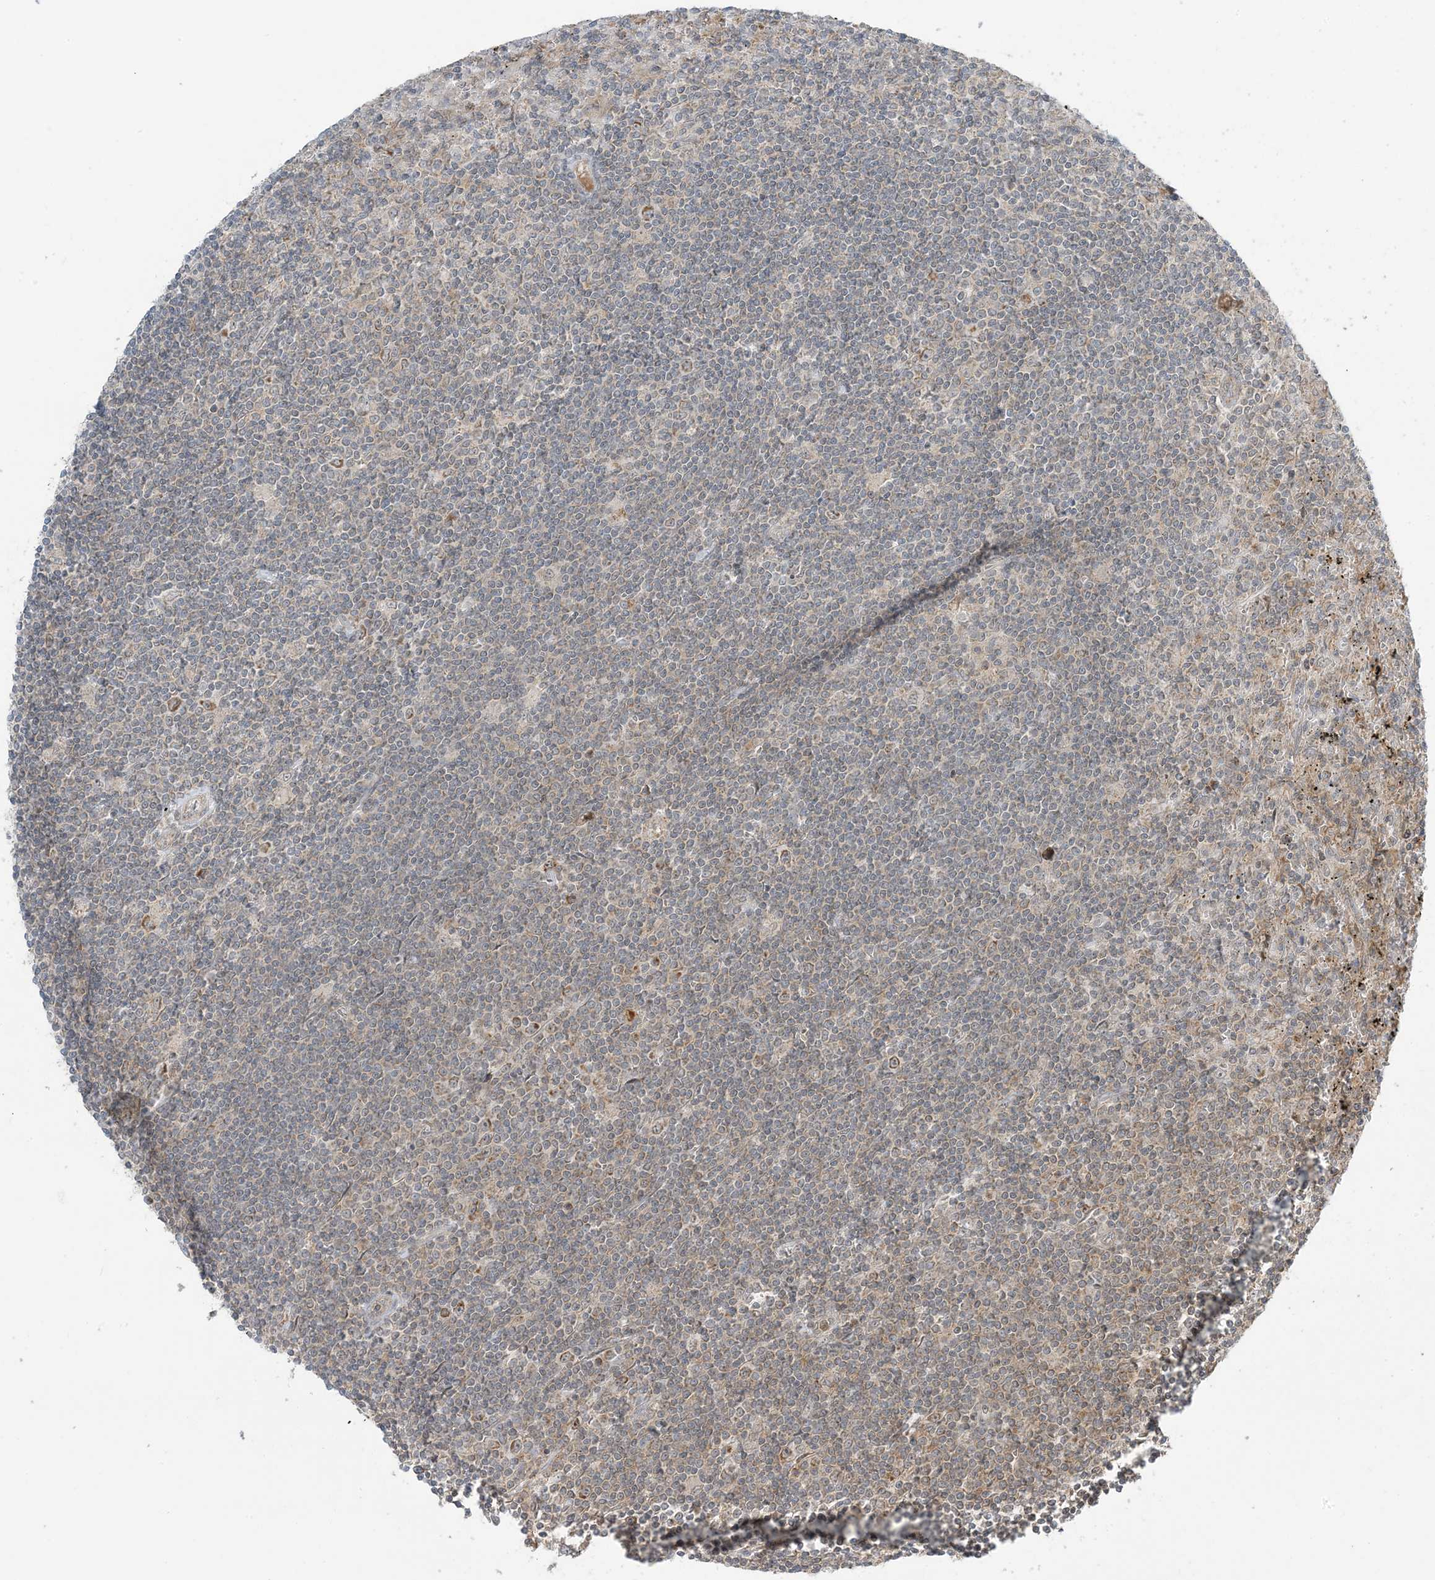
{"staining": {"intensity": "weak", "quantity": "<25%", "location": "cytoplasmic/membranous"}, "tissue": "lymphoma", "cell_type": "Tumor cells", "image_type": "cancer", "snomed": [{"axis": "morphology", "description": "Malignant lymphoma, non-Hodgkin's type, Low grade"}, {"axis": "topography", "description": "Spleen"}], "caption": "A histopathology image of lymphoma stained for a protein demonstrates no brown staining in tumor cells. (Stains: DAB immunohistochemistry with hematoxylin counter stain, Microscopy: brightfield microscopy at high magnification).", "gene": "PHLDB2", "patient": {"sex": "male", "age": 76}}